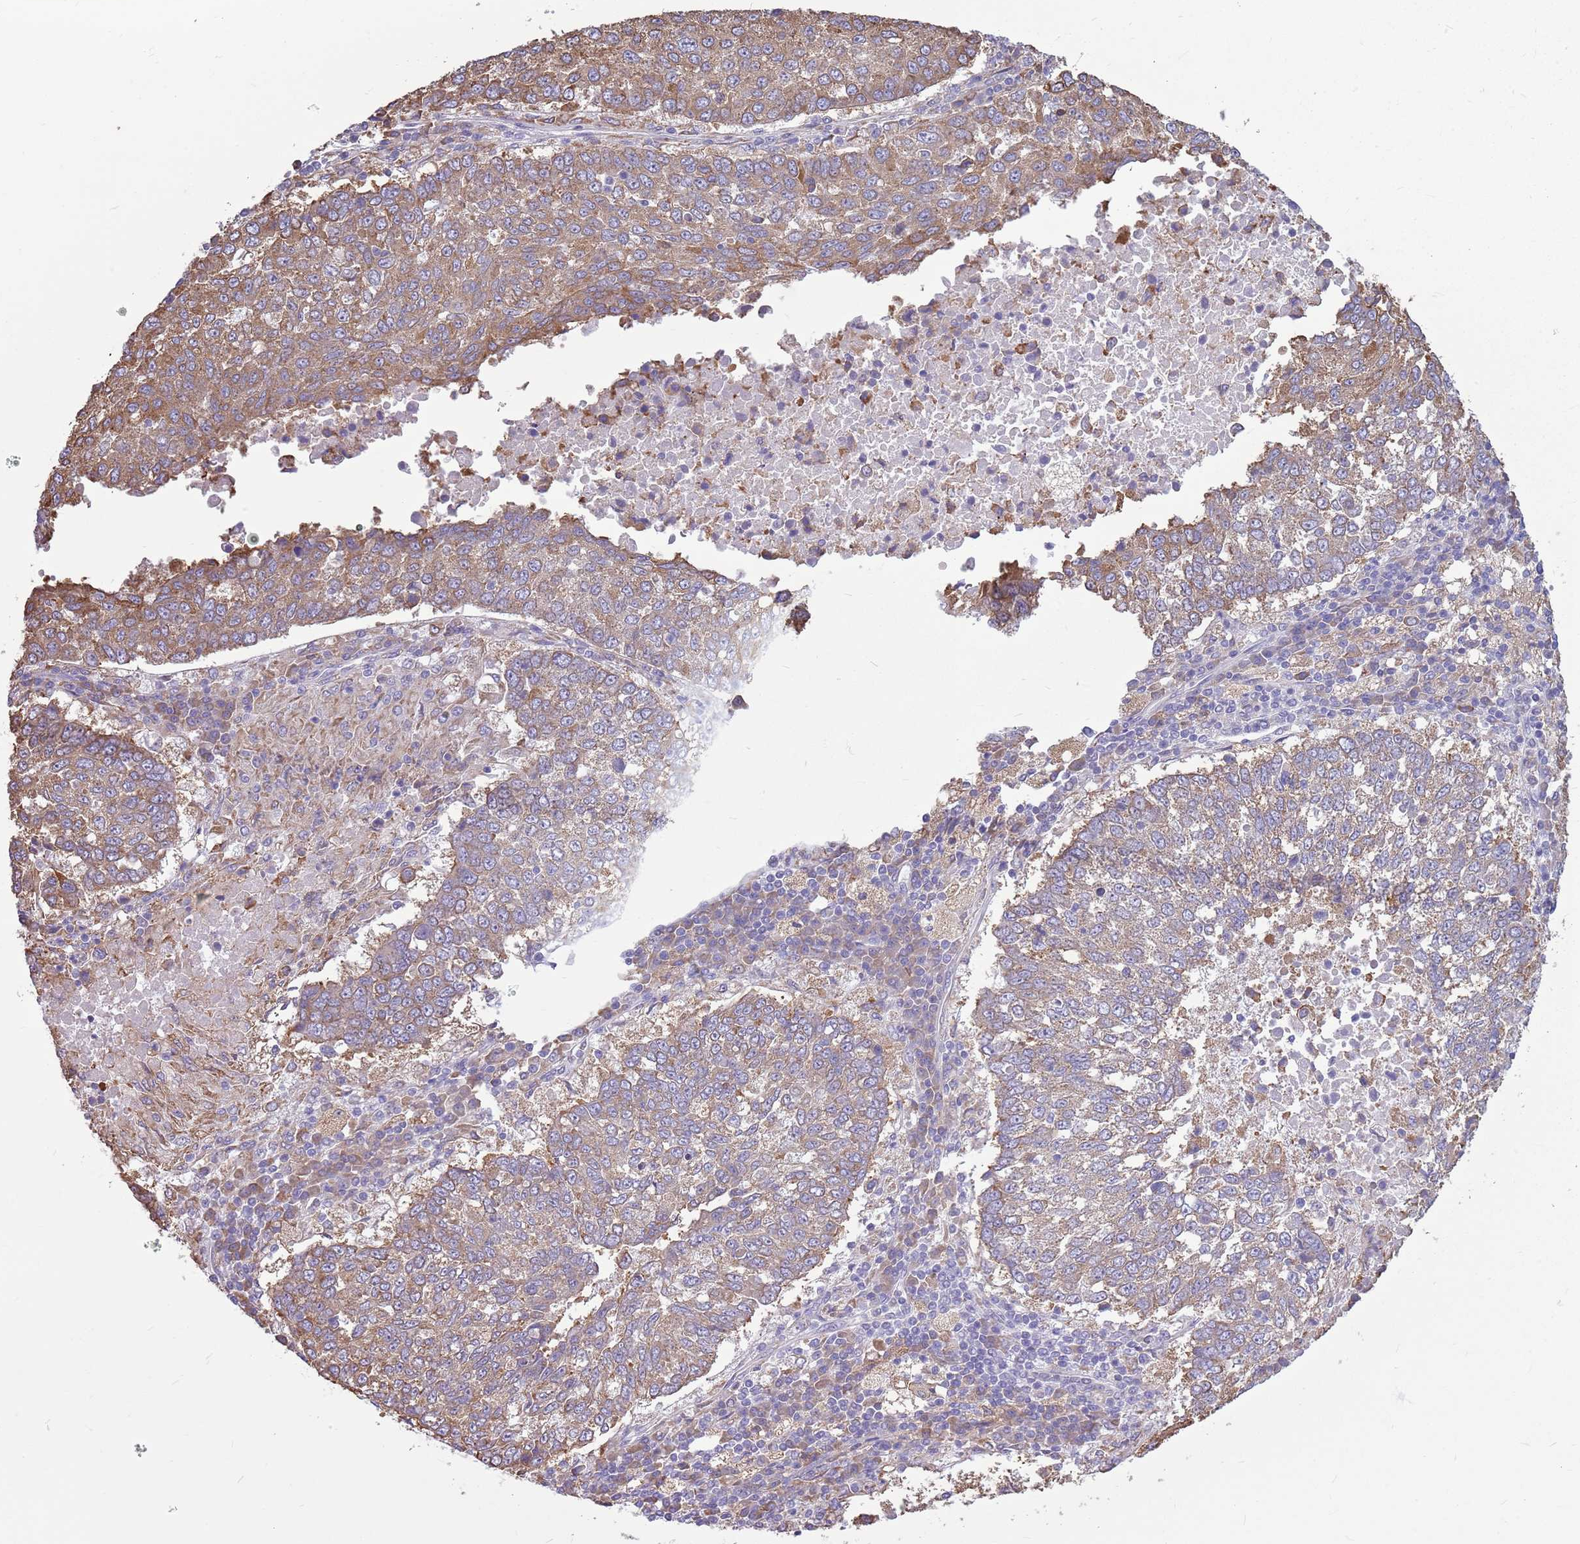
{"staining": {"intensity": "weak", "quantity": "25%-75%", "location": "cytoplasmic/membranous"}, "tissue": "lung cancer", "cell_type": "Tumor cells", "image_type": "cancer", "snomed": [{"axis": "morphology", "description": "Squamous cell carcinoma, NOS"}, {"axis": "topography", "description": "Lung"}], "caption": "Lung cancer was stained to show a protein in brown. There is low levels of weak cytoplasmic/membranous expression in approximately 25%-75% of tumor cells. The protein is stained brown, and the nuclei are stained in blue (DAB IHC with brightfield microscopy, high magnification).", "gene": "KCTD19", "patient": {"sex": "male", "age": 73}}